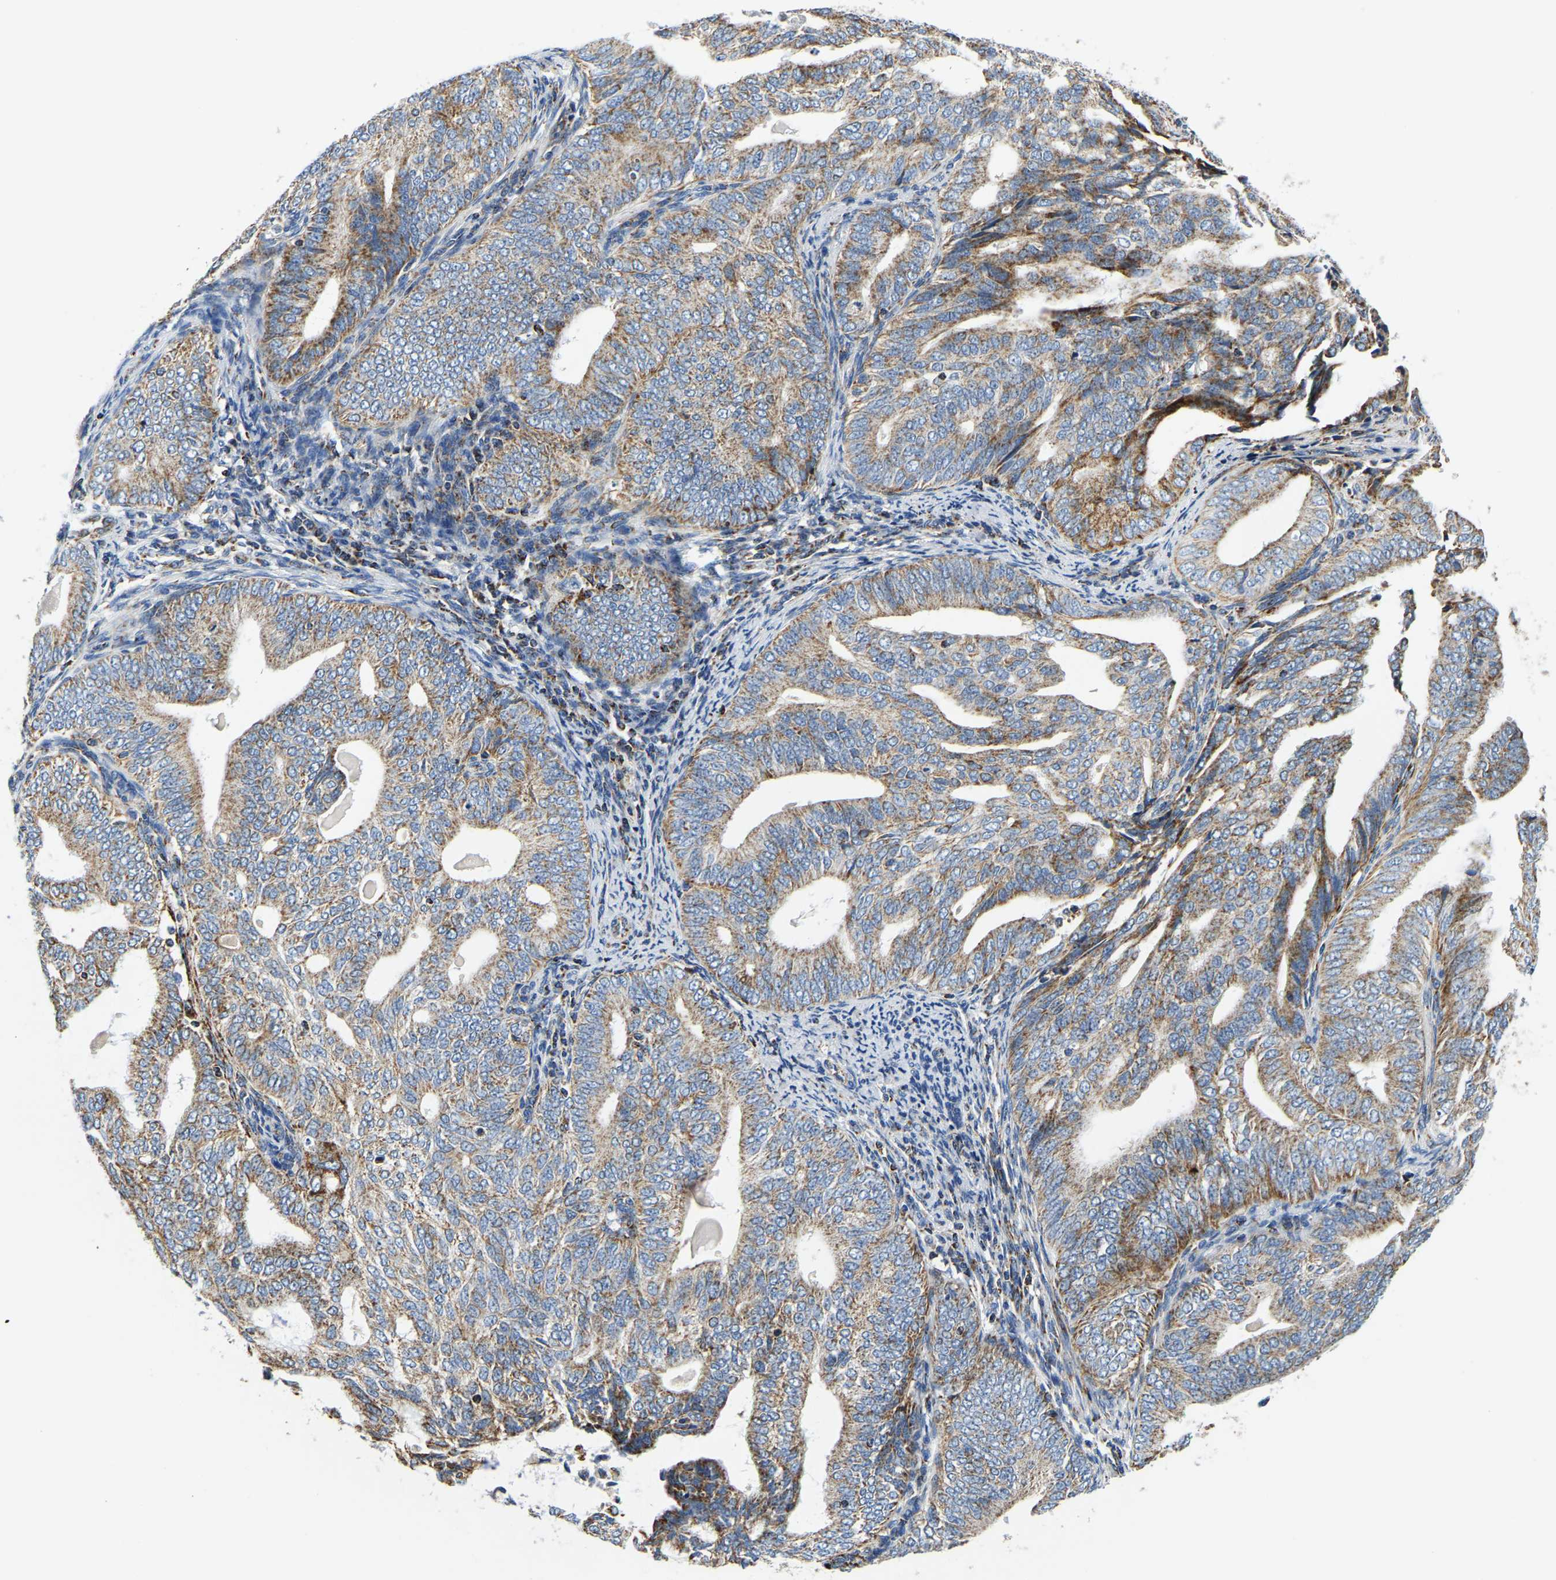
{"staining": {"intensity": "weak", "quantity": ">75%", "location": "cytoplasmic/membranous"}, "tissue": "endometrial cancer", "cell_type": "Tumor cells", "image_type": "cancer", "snomed": [{"axis": "morphology", "description": "Adenocarcinoma, NOS"}, {"axis": "topography", "description": "Endometrium"}], "caption": "Immunohistochemistry (IHC) of adenocarcinoma (endometrial) shows low levels of weak cytoplasmic/membranous staining in approximately >75% of tumor cells. The staining was performed using DAB (3,3'-diaminobenzidine) to visualize the protein expression in brown, while the nuclei were stained in blue with hematoxylin (Magnification: 20x).", "gene": "SFXN1", "patient": {"sex": "female", "age": 58}}